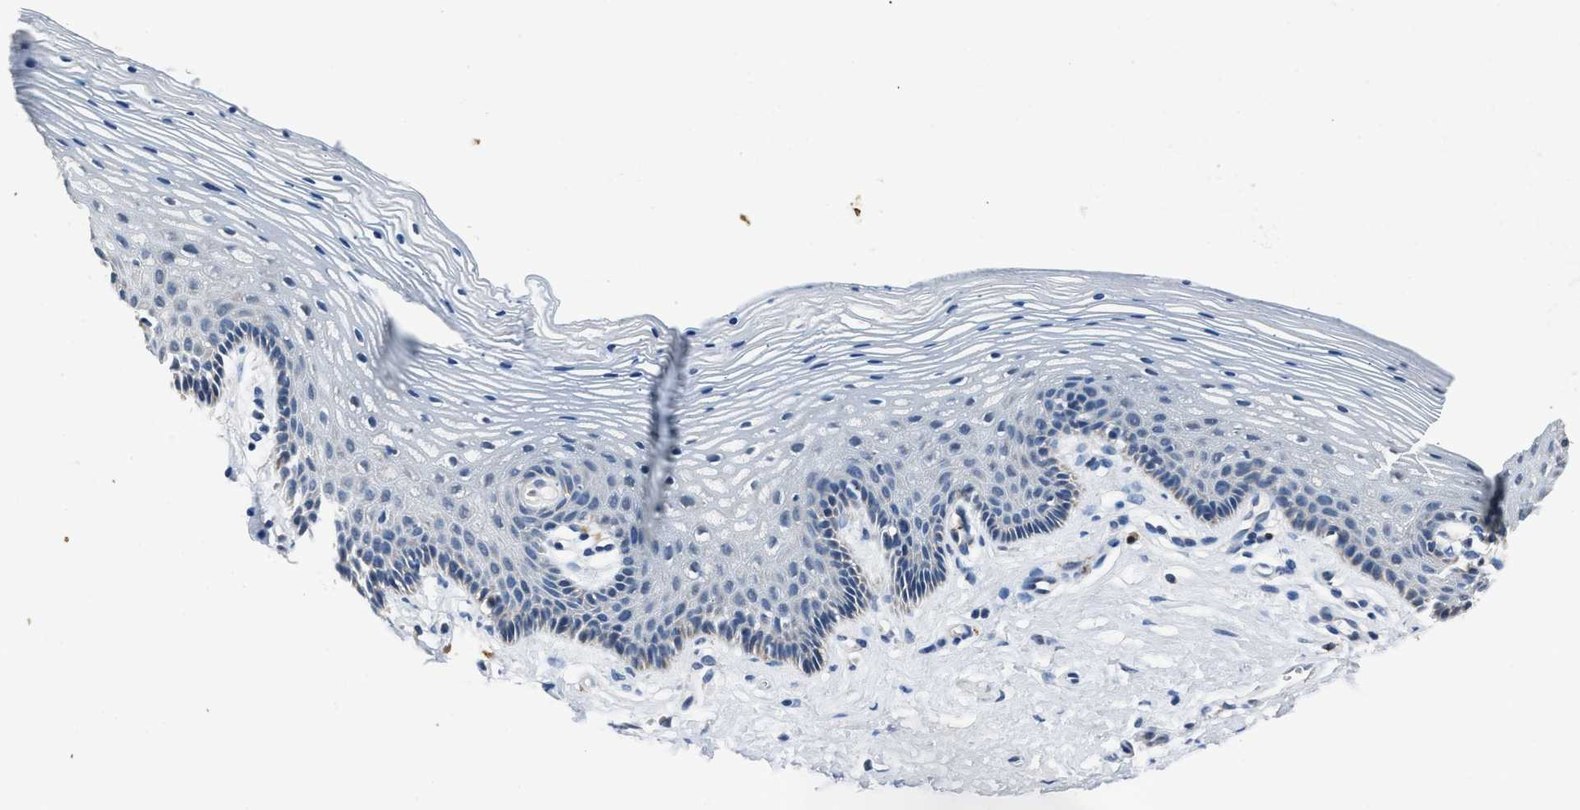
{"staining": {"intensity": "negative", "quantity": "none", "location": "none"}, "tissue": "vagina", "cell_type": "Squamous epithelial cells", "image_type": "normal", "snomed": [{"axis": "morphology", "description": "Normal tissue, NOS"}, {"axis": "topography", "description": "Vagina"}], "caption": "Immunohistochemistry photomicrograph of unremarkable vagina: vagina stained with DAB (3,3'-diaminobenzidine) reveals no significant protein expression in squamous epithelial cells. Nuclei are stained in blue.", "gene": "NSUN5", "patient": {"sex": "female", "age": 32}}